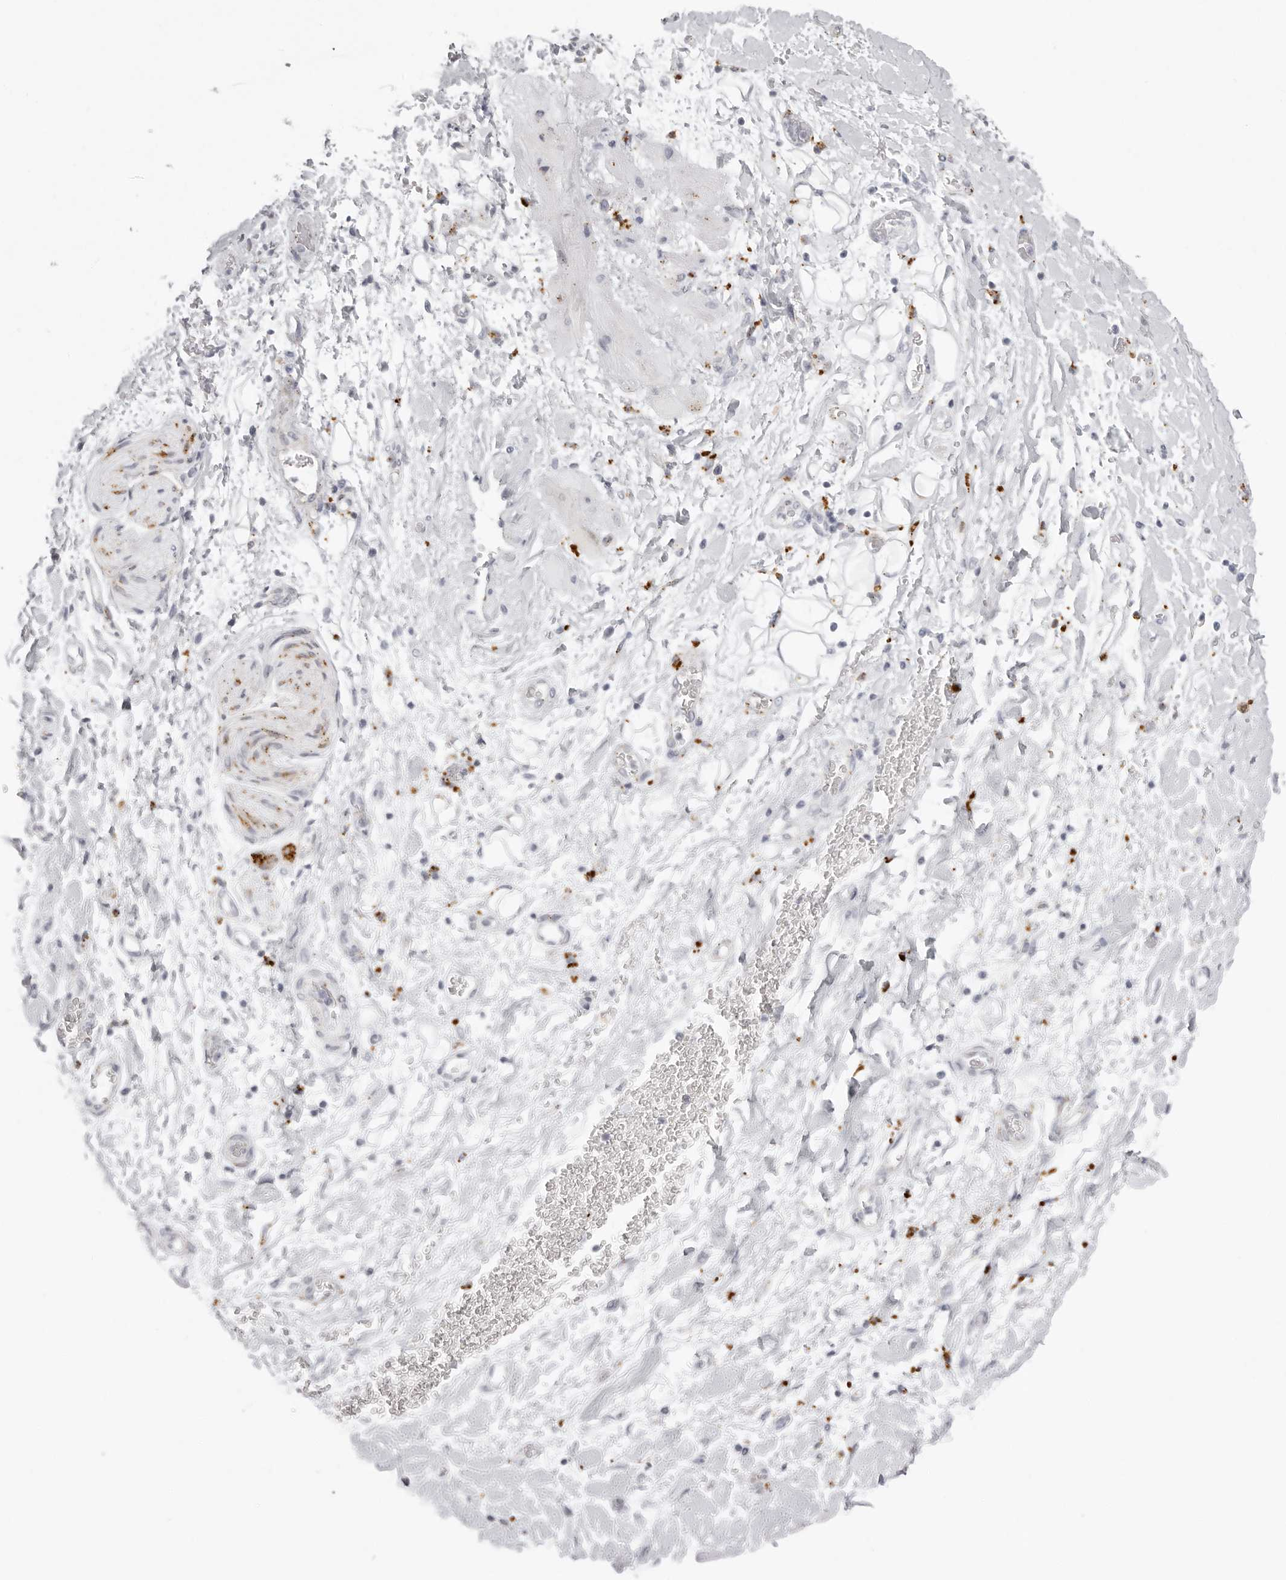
{"staining": {"intensity": "negative", "quantity": "none", "location": "none"}, "tissue": "adipose tissue", "cell_type": "Adipocytes", "image_type": "normal", "snomed": [{"axis": "morphology", "description": "Normal tissue, NOS"}, {"axis": "morphology", "description": "Adenocarcinoma, NOS"}, {"axis": "topography", "description": "Pancreas"}, {"axis": "topography", "description": "Peripheral nerve tissue"}], "caption": "This photomicrograph is of normal adipose tissue stained with immunohistochemistry to label a protein in brown with the nuclei are counter-stained blue. There is no positivity in adipocytes. Nuclei are stained in blue.", "gene": "IL25", "patient": {"sex": "male", "age": 59}}